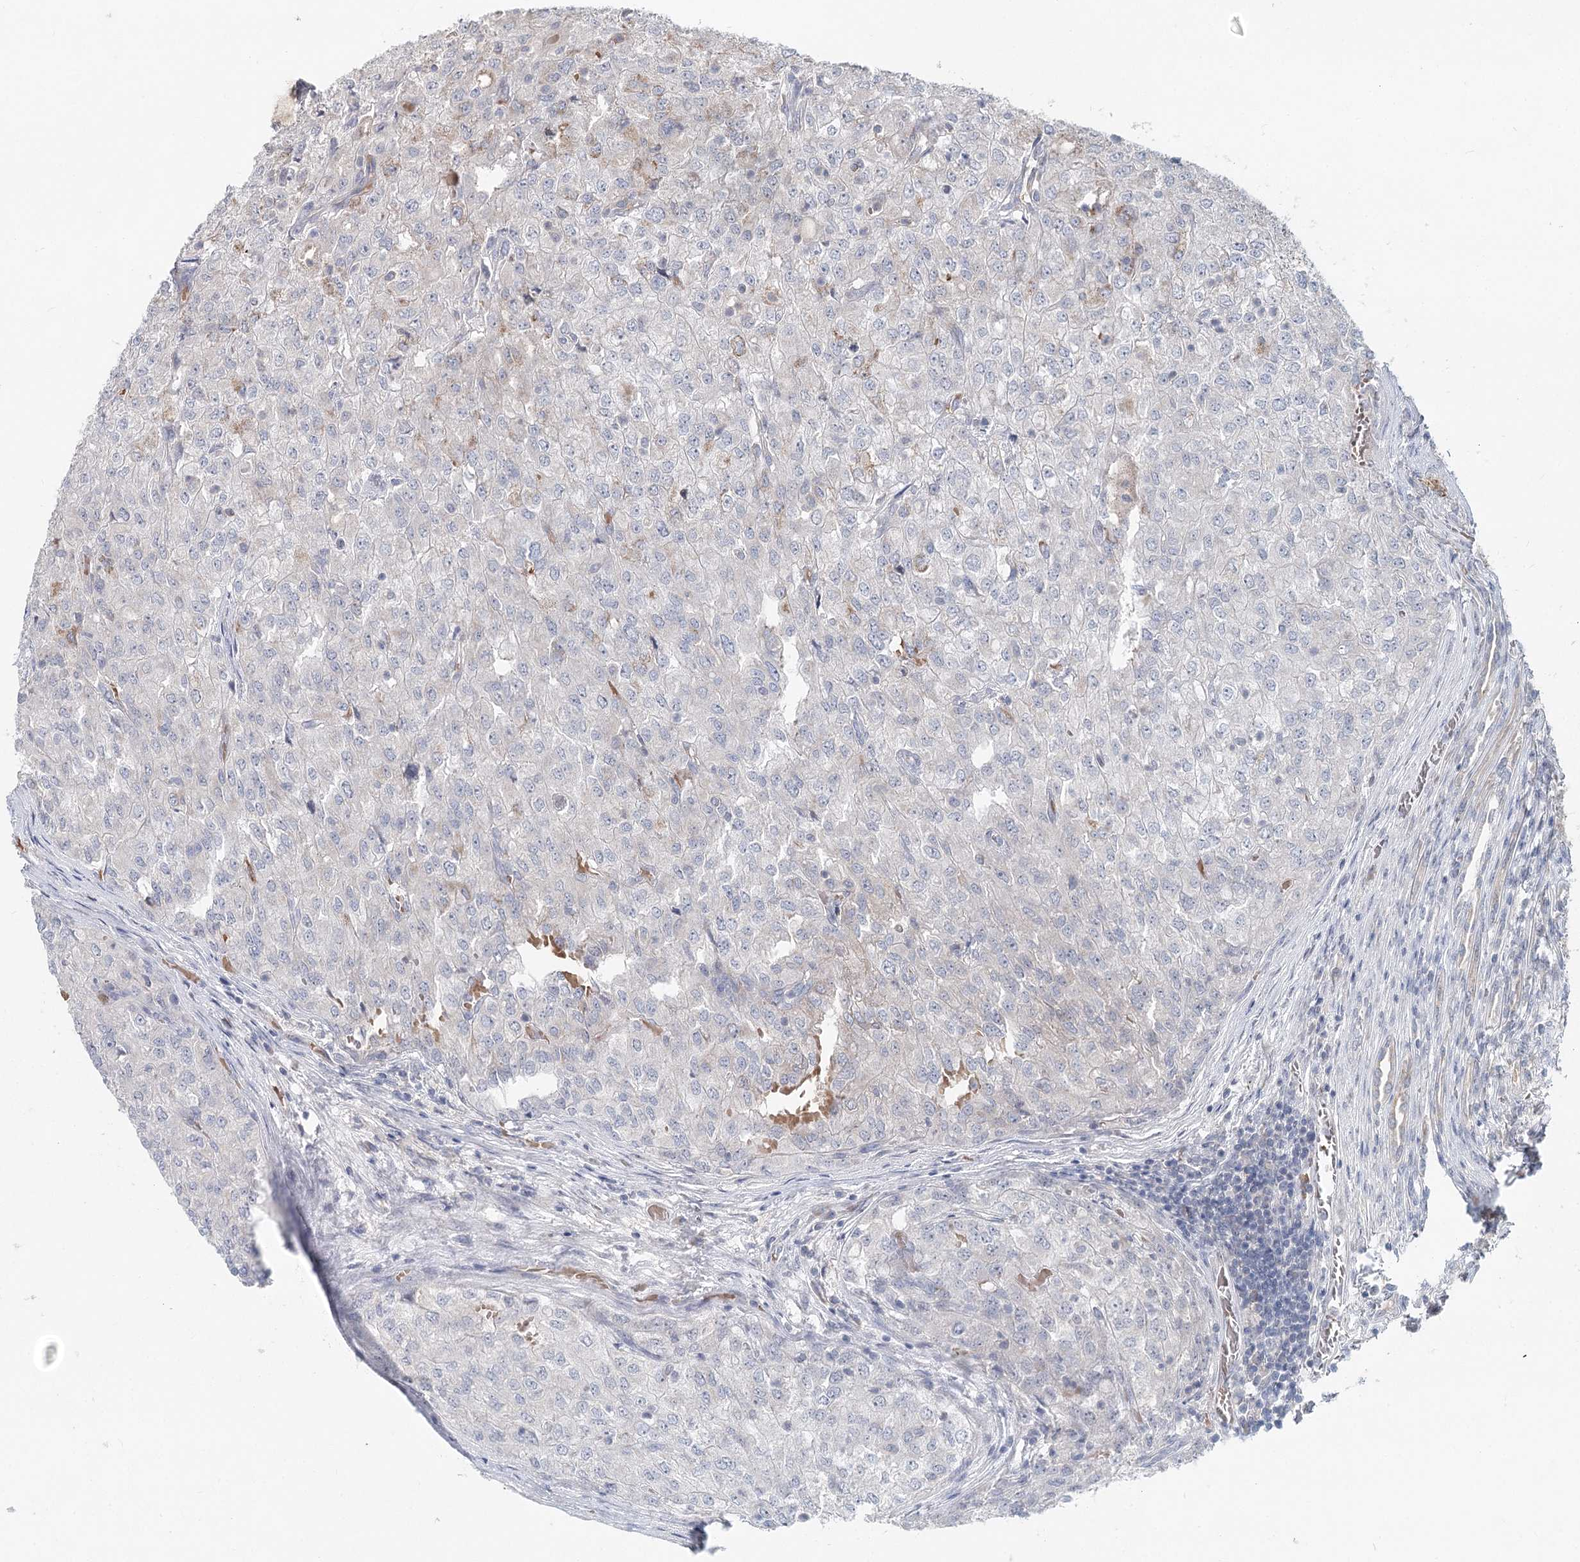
{"staining": {"intensity": "negative", "quantity": "none", "location": "none"}, "tissue": "renal cancer", "cell_type": "Tumor cells", "image_type": "cancer", "snomed": [{"axis": "morphology", "description": "Adenocarcinoma, NOS"}, {"axis": "topography", "description": "Kidney"}], "caption": "Immunohistochemistry micrograph of adenocarcinoma (renal) stained for a protein (brown), which displays no staining in tumor cells.", "gene": "FBXO7", "patient": {"sex": "female", "age": 54}}